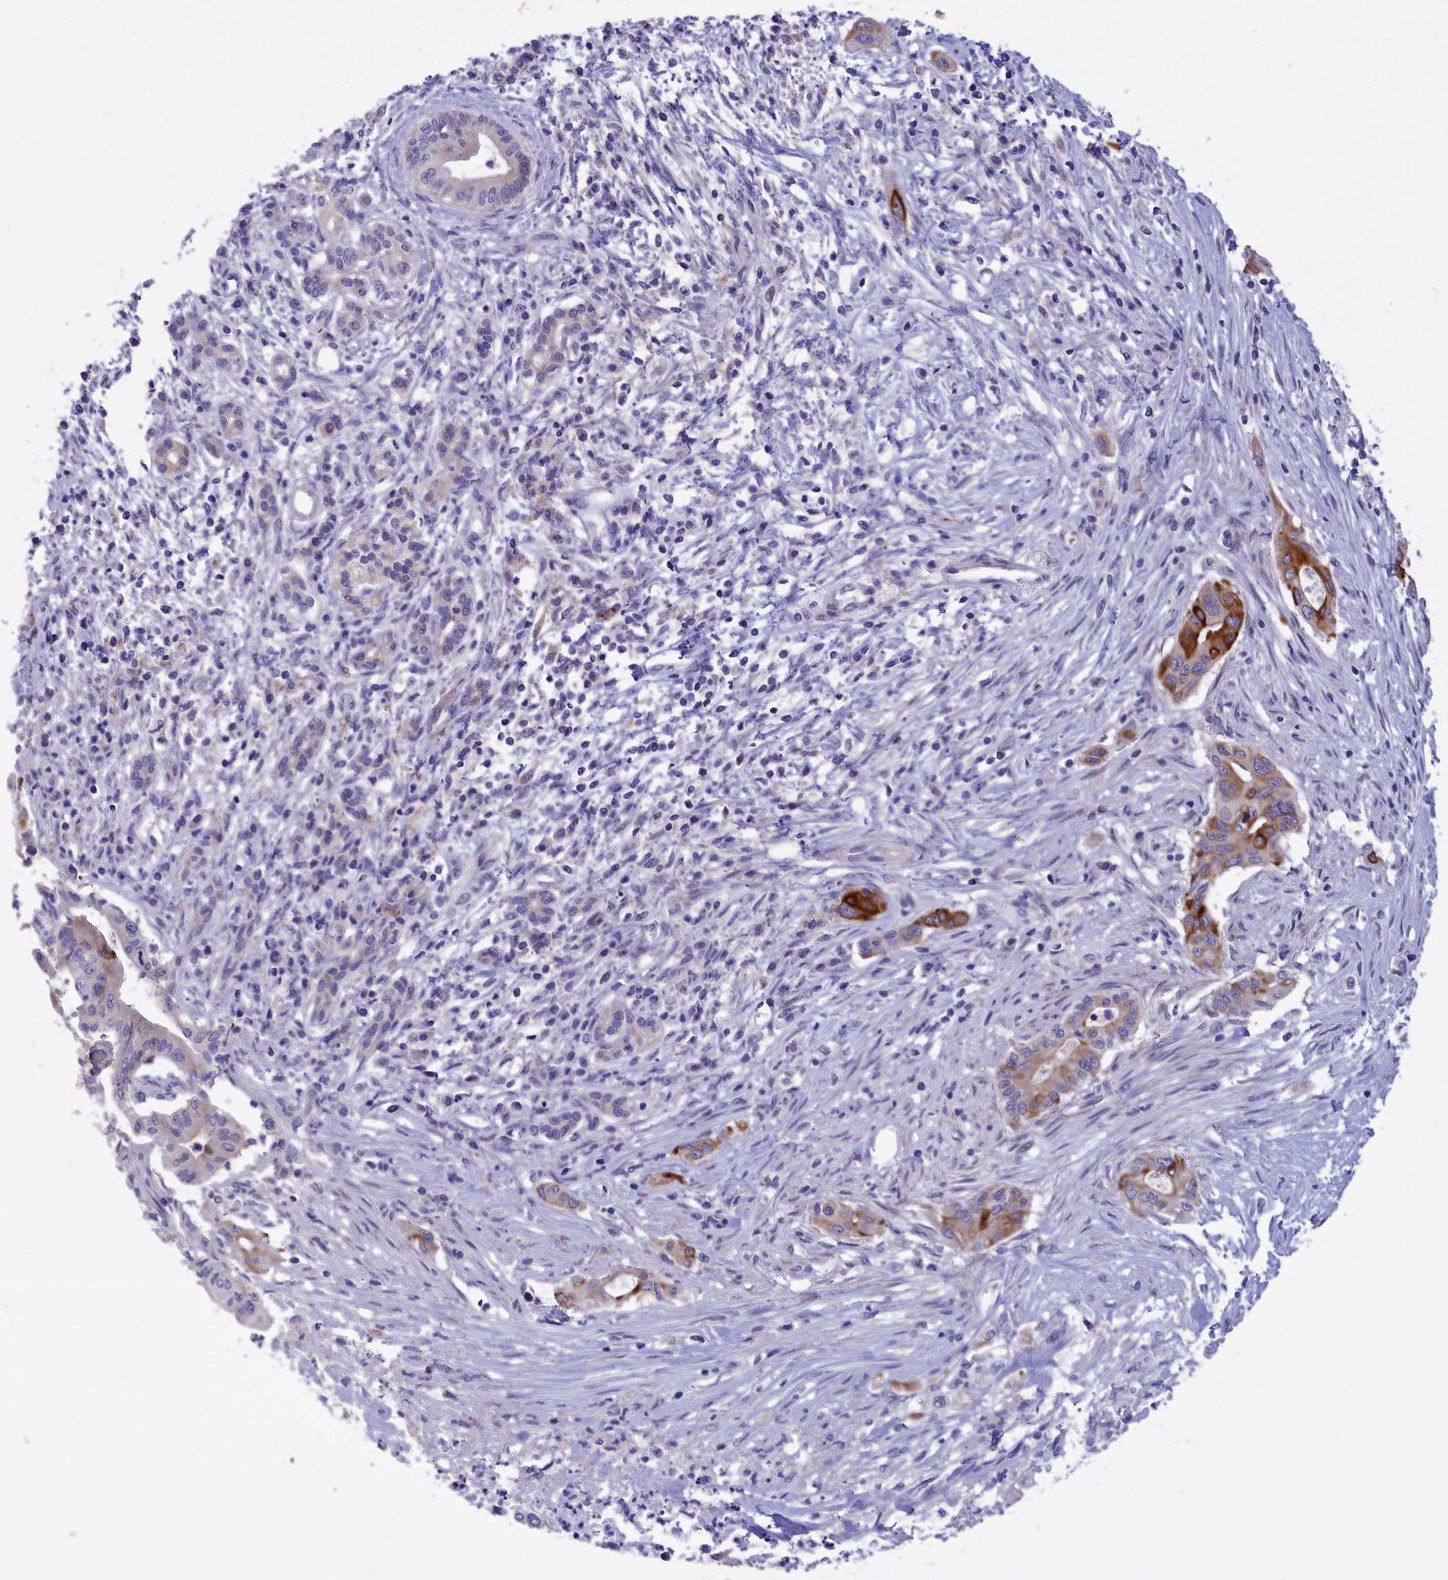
{"staining": {"intensity": "moderate", "quantity": "25%-75%", "location": "cytoplasmic/membranous"}, "tissue": "pancreatic cancer", "cell_type": "Tumor cells", "image_type": "cancer", "snomed": [{"axis": "morphology", "description": "Adenocarcinoma, NOS"}, {"axis": "topography", "description": "Pancreas"}], "caption": "Human adenocarcinoma (pancreatic) stained with a protein marker displays moderate staining in tumor cells.", "gene": "CYP2U1", "patient": {"sex": "male", "age": 58}}